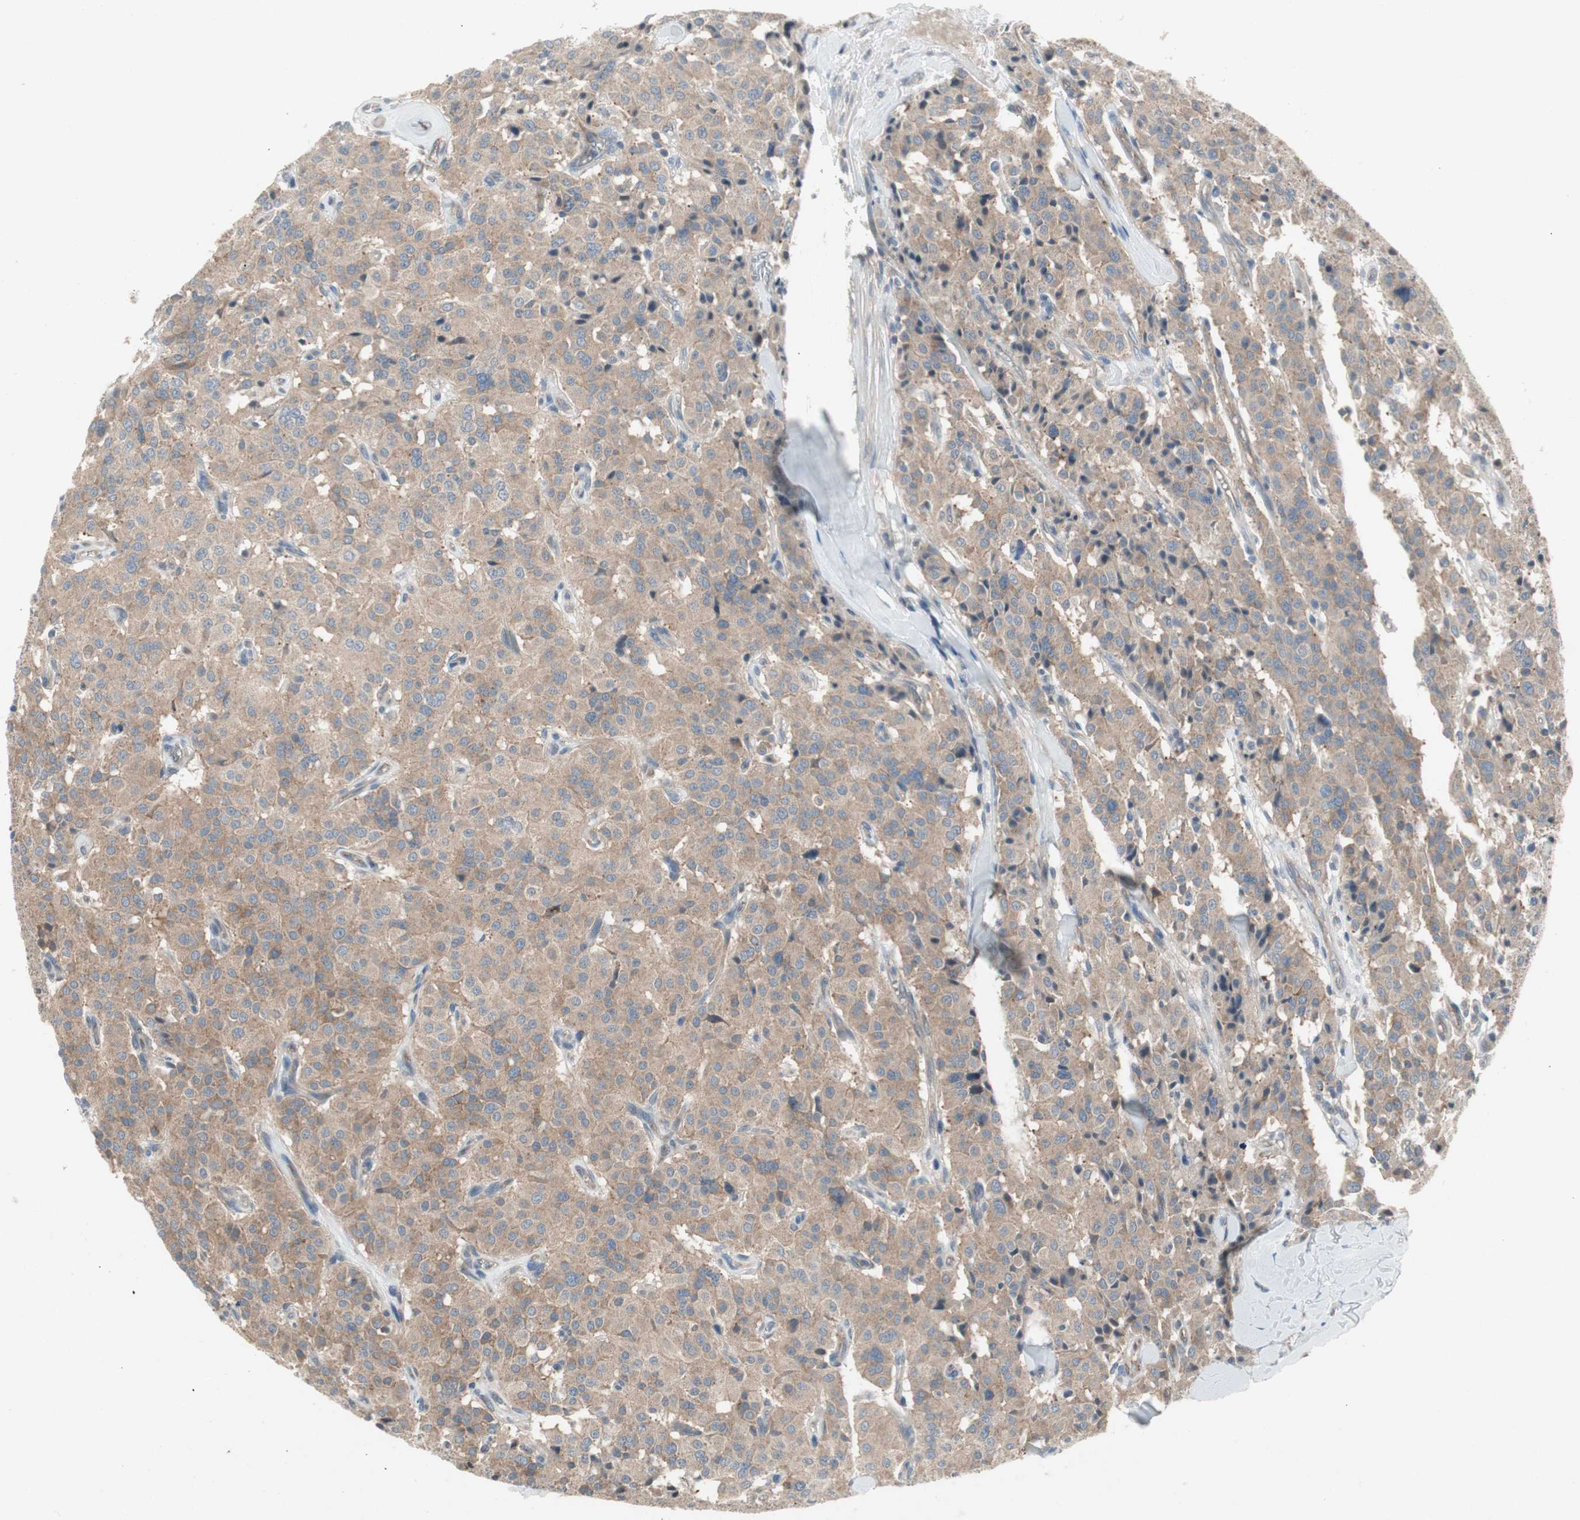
{"staining": {"intensity": "weak", "quantity": ">75%", "location": "cytoplasmic/membranous"}, "tissue": "carcinoid", "cell_type": "Tumor cells", "image_type": "cancer", "snomed": [{"axis": "morphology", "description": "Carcinoid, malignant, NOS"}, {"axis": "topography", "description": "Lung"}], "caption": "Carcinoid stained for a protein demonstrates weak cytoplasmic/membranous positivity in tumor cells.", "gene": "PANK2", "patient": {"sex": "male", "age": 30}}